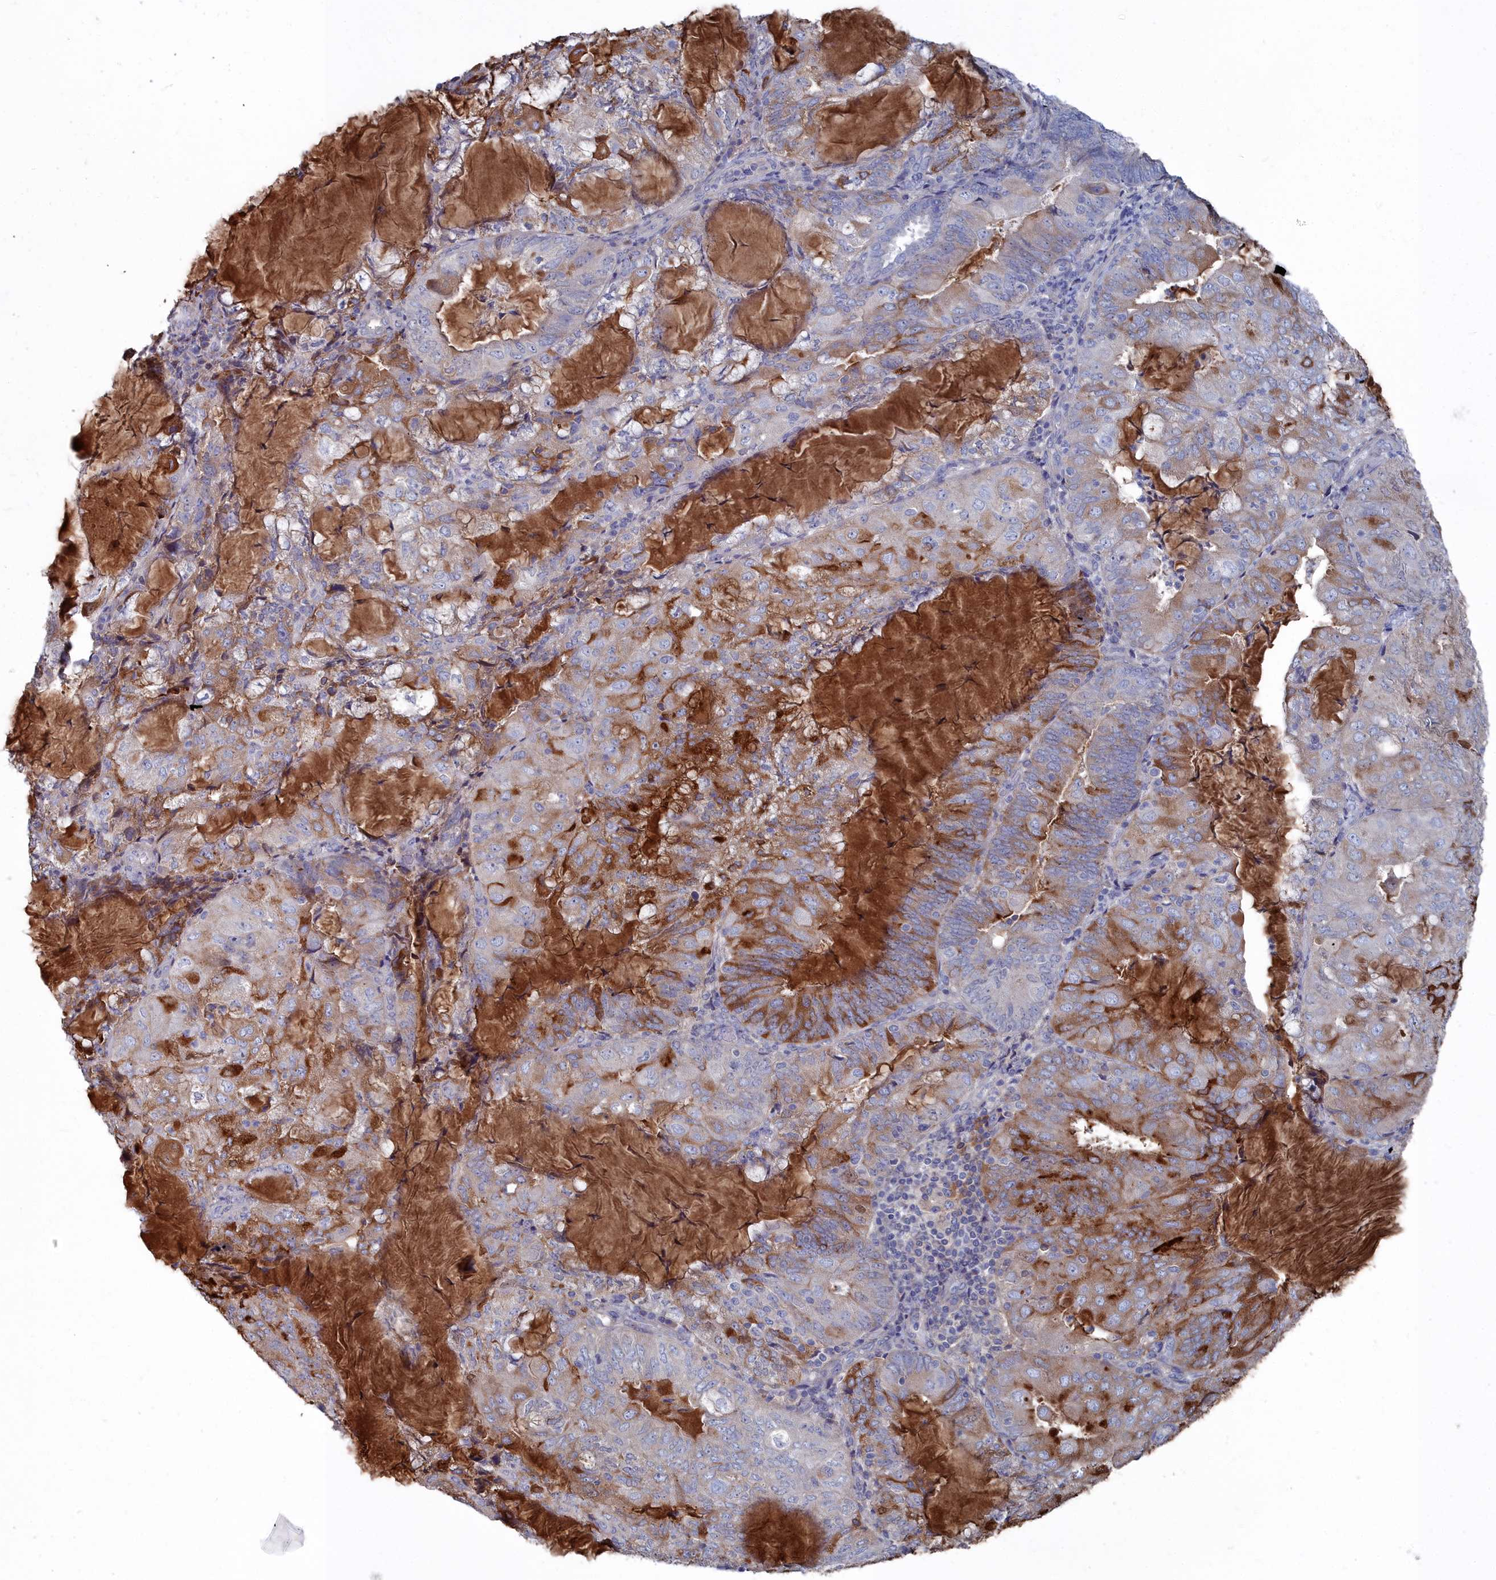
{"staining": {"intensity": "moderate", "quantity": "25%-75%", "location": "cytoplasmic/membranous"}, "tissue": "endometrial cancer", "cell_type": "Tumor cells", "image_type": "cancer", "snomed": [{"axis": "morphology", "description": "Adenocarcinoma, NOS"}, {"axis": "topography", "description": "Endometrium"}], "caption": "Immunohistochemistry (IHC) image of human endometrial cancer (adenocarcinoma) stained for a protein (brown), which shows medium levels of moderate cytoplasmic/membranous positivity in approximately 25%-75% of tumor cells.", "gene": "SHISAL2A", "patient": {"sex": "female", "age": 81}}